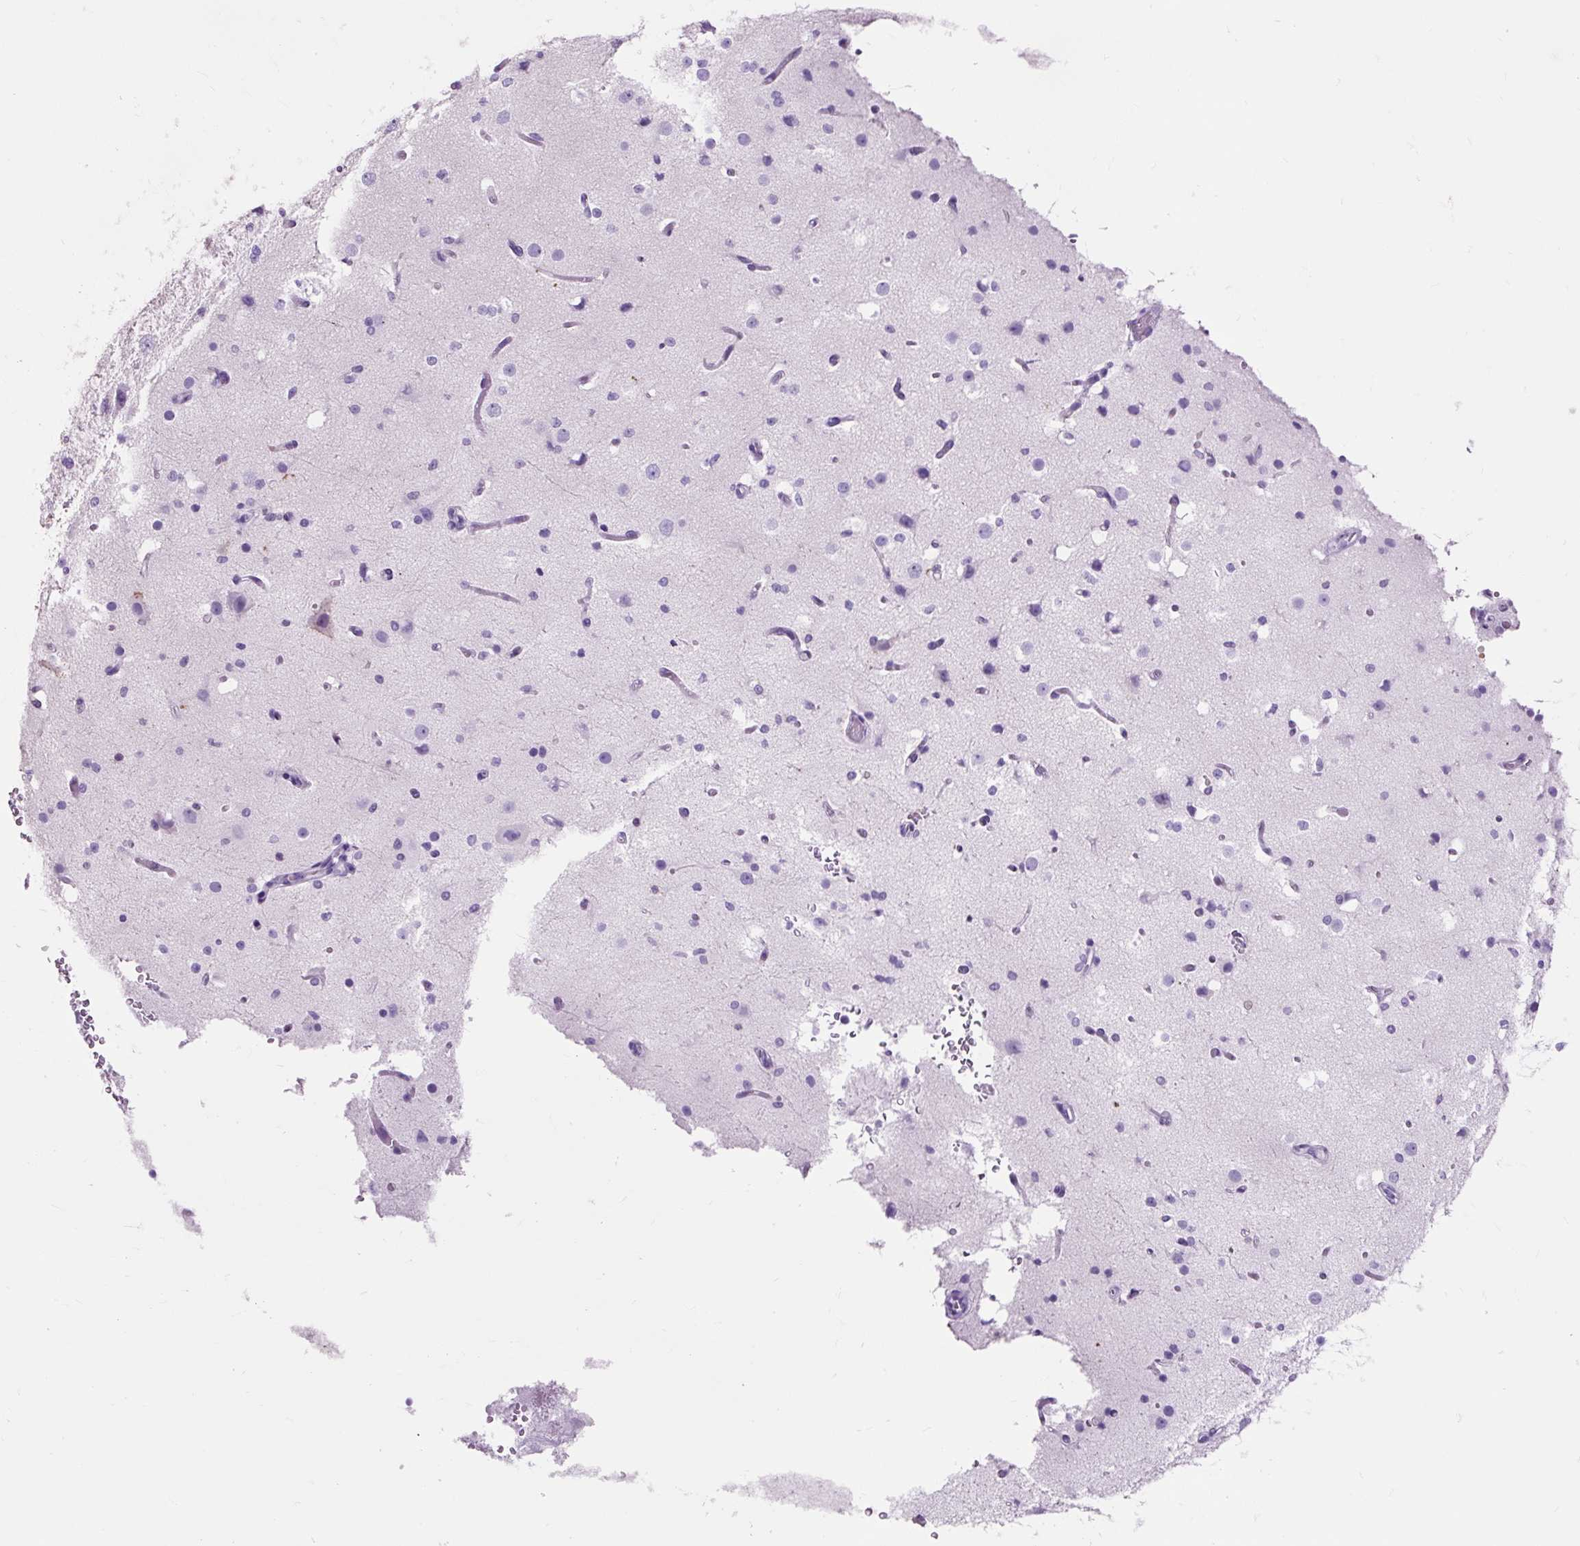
{"staining": {"intensity": "negative", "quantity": "none", "location": "none"}, "tissue": "cerebral cortex", "cell_type": "Endothelial cells", "image_type": "normal", "snomed": [{"axis": "morphology", "description": "Normal tissue, NOS"}, {"axis": "morphology", "description": "Inflammation, NOS"}, {"axis": "topography", "description": "Cerebral cortex"}], "caption": "This is an immunohistochemistry image of normal cerebral cortex. There is no staining in endothelial cells.", "gene": "OR10A7", "patient": {"sex": "male", "age": 6}}